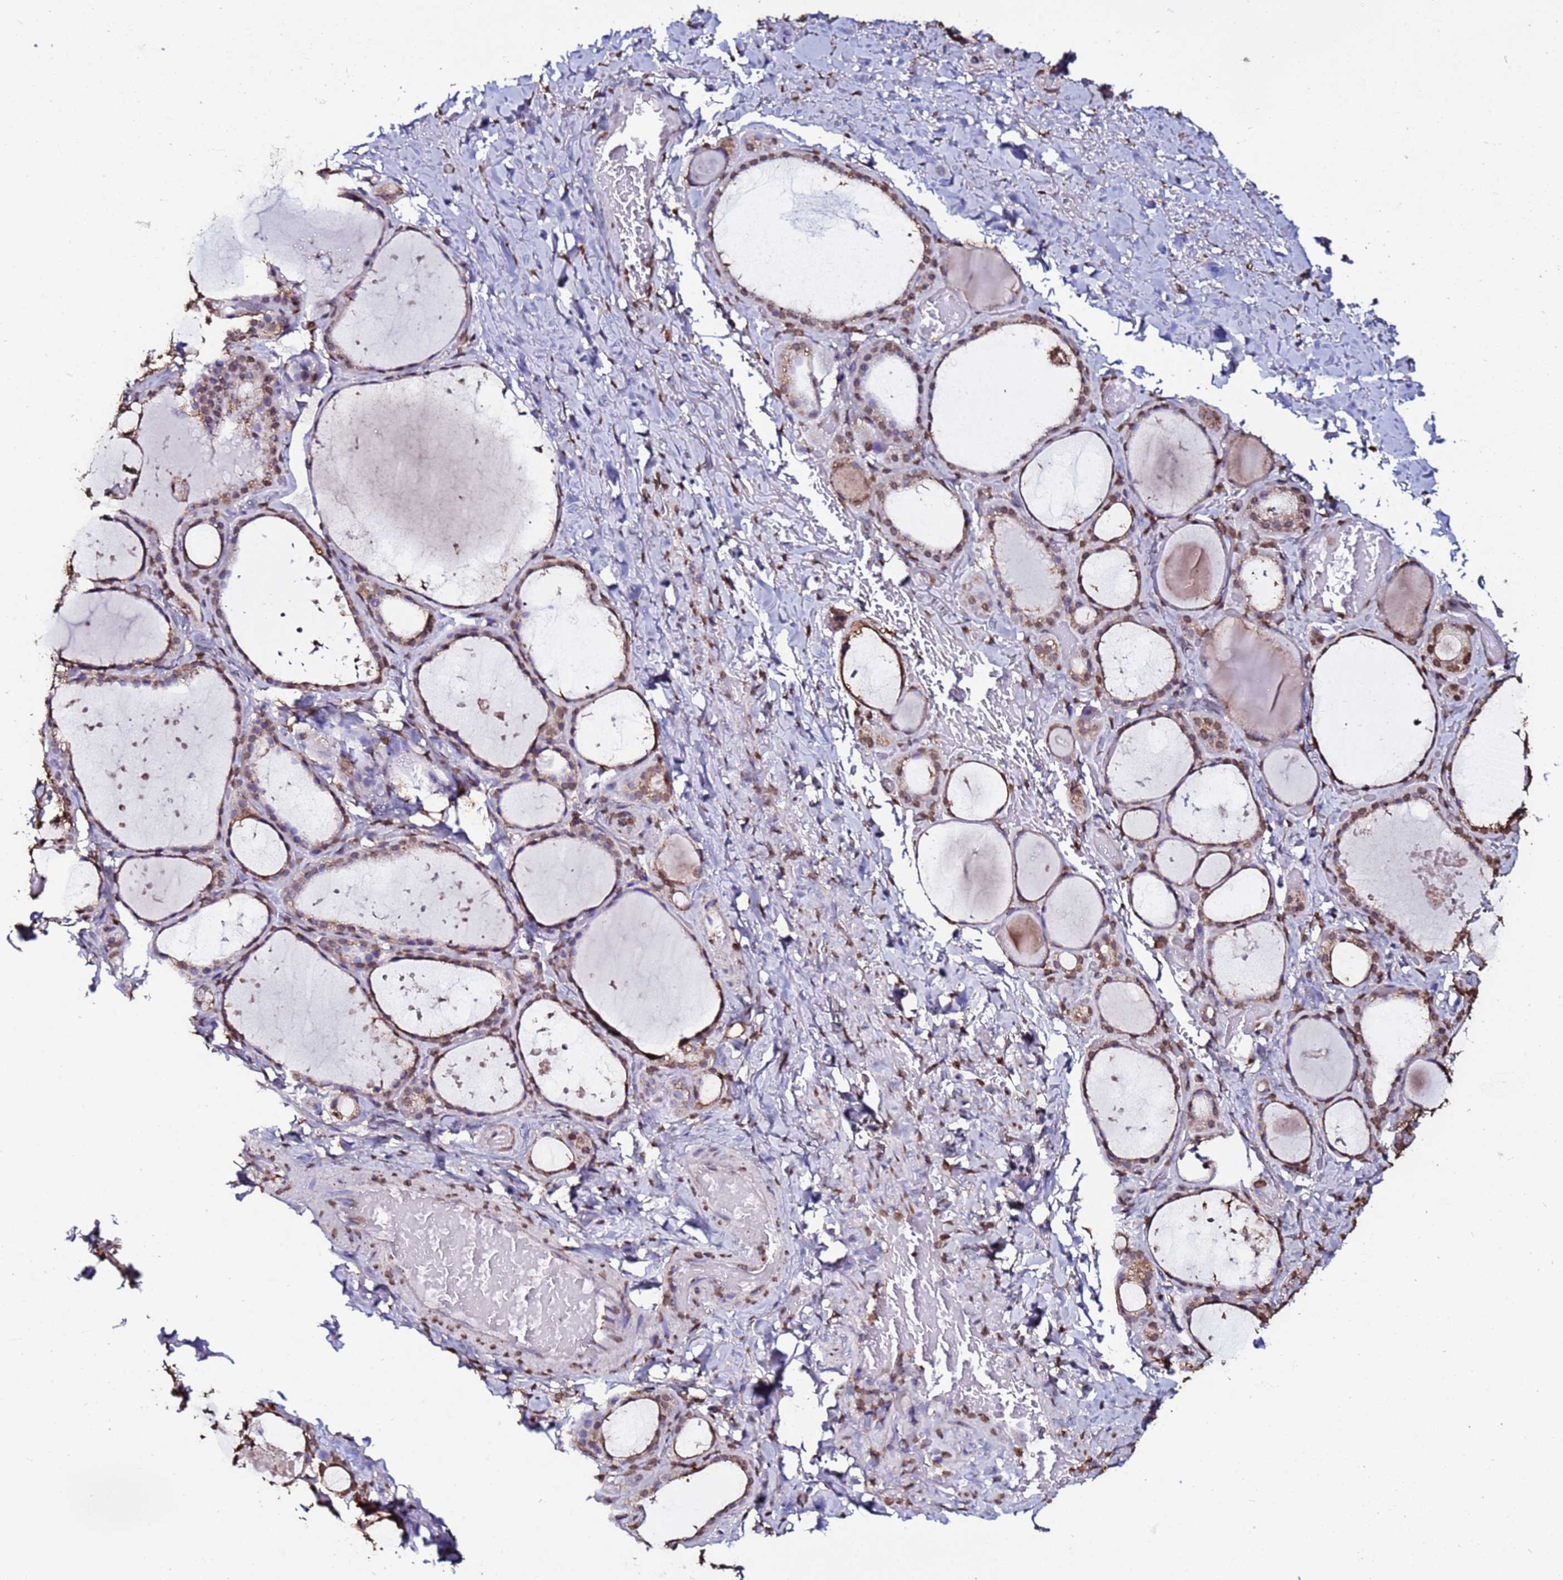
{"staining": {"intensity": "moderate", "quantity": "25%-75%", "location": "cytoplasmic/membranous,nuclear"}, "tissue": "thyroid gland", "cell_type": "Glandular cells", "image_type": "normal", "snomed": [{"axis": "morphology", "description": "Normal tissue, NOS"}, {"axis": "topography", "description": "Thyroid gland"}], "caption": "Human thyroid gland stained with a brown dye demonstrates moderate cytoplasmic/membranous,nuclear positive positivity in approximately 25%-75% of glandular cells.", "gene": "TRIP6", "patient": {"sex": "female", "age": 44}}